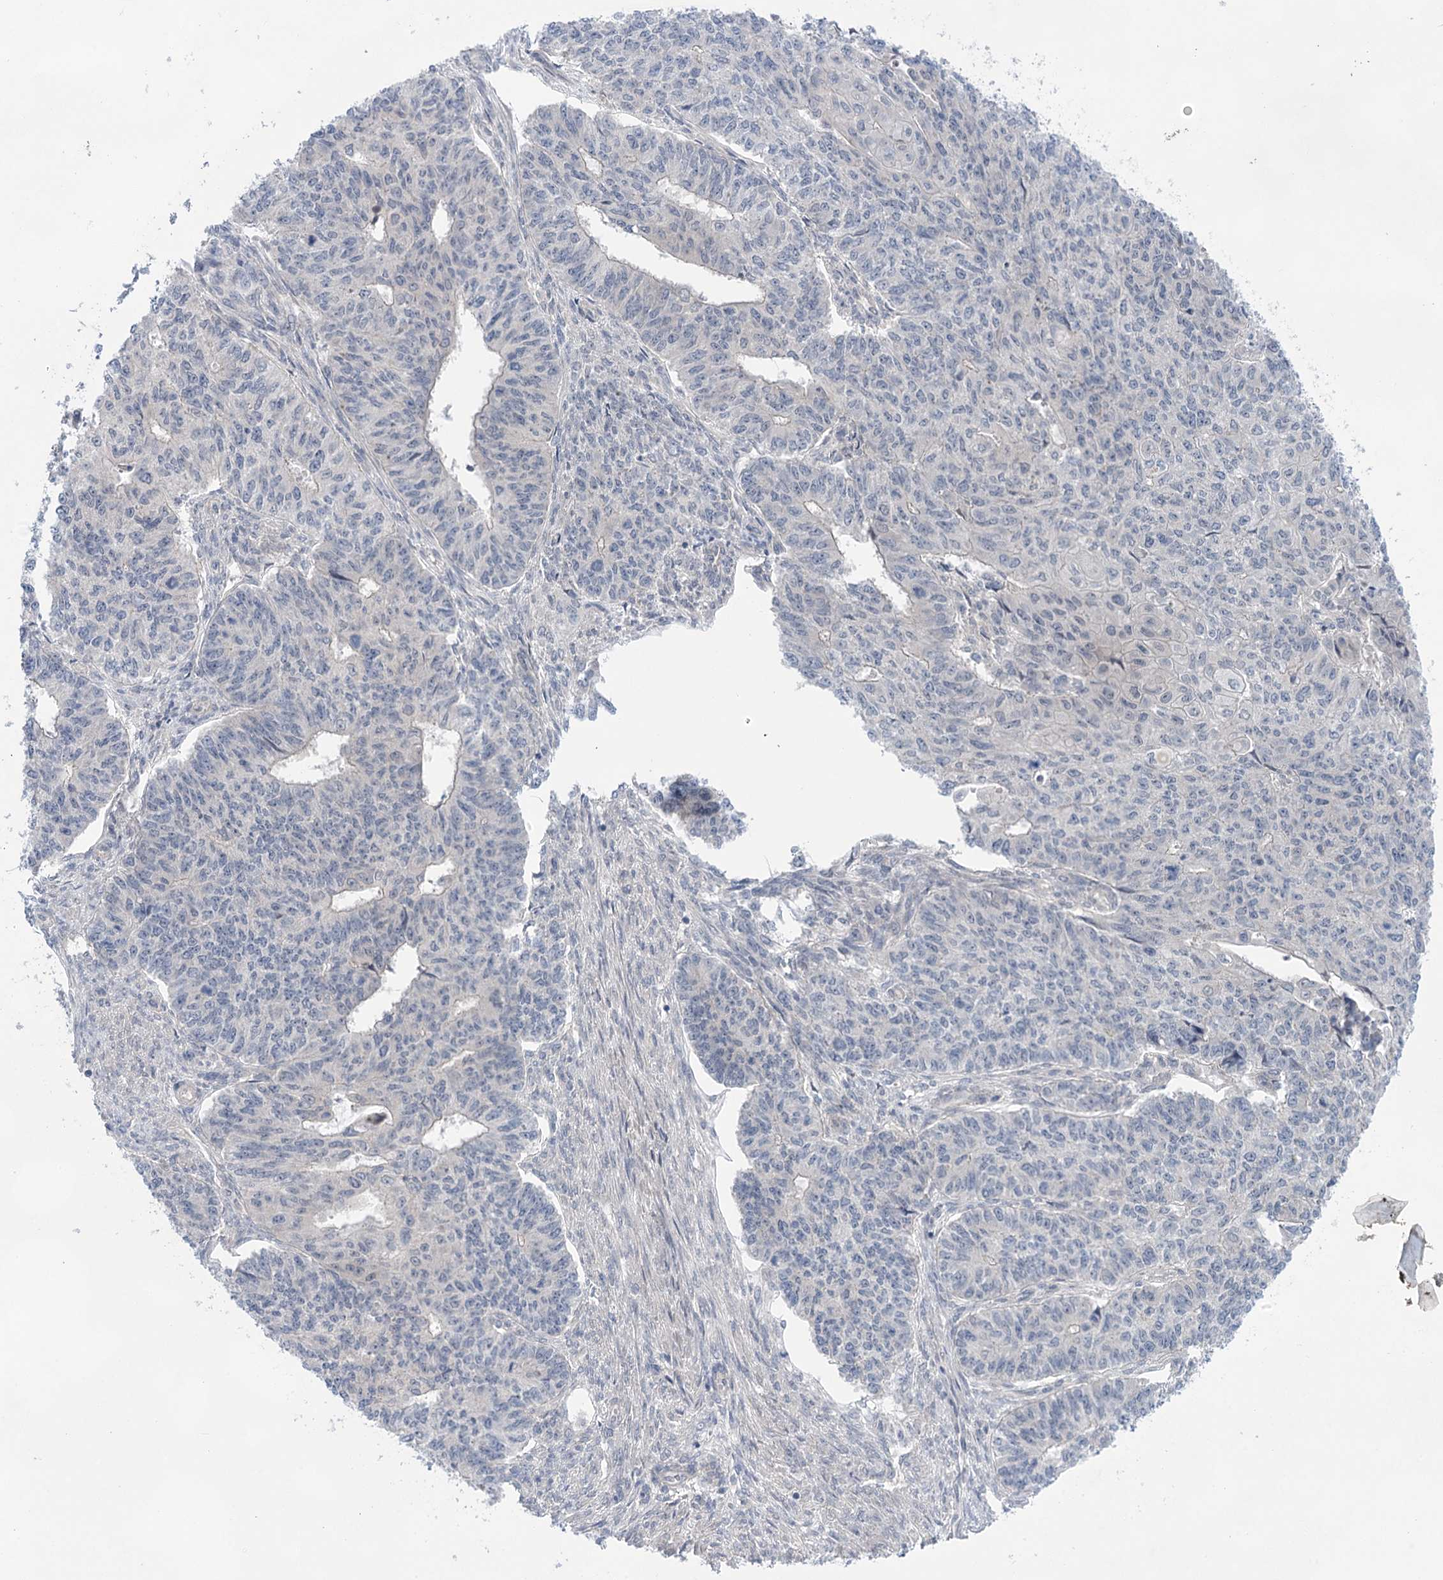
{"staining": {"intensity": "negative", "quantity": "none", "location": "none"}, "tissue": "endometrial cancer", "cell_type": "Tumor cells", "image_type": "cancer", "snomed": [{"axis": "morphology", "description": "Adenocarcinoma, NOS"}, {"axis": "topography", "description": "Endometrium"}], "caption": "Tumor cells are negative for brown protein staining in endometrial adenocarcinoma.", "gene": "LALBA", "patient": {"sex": "female", "age": 32}}